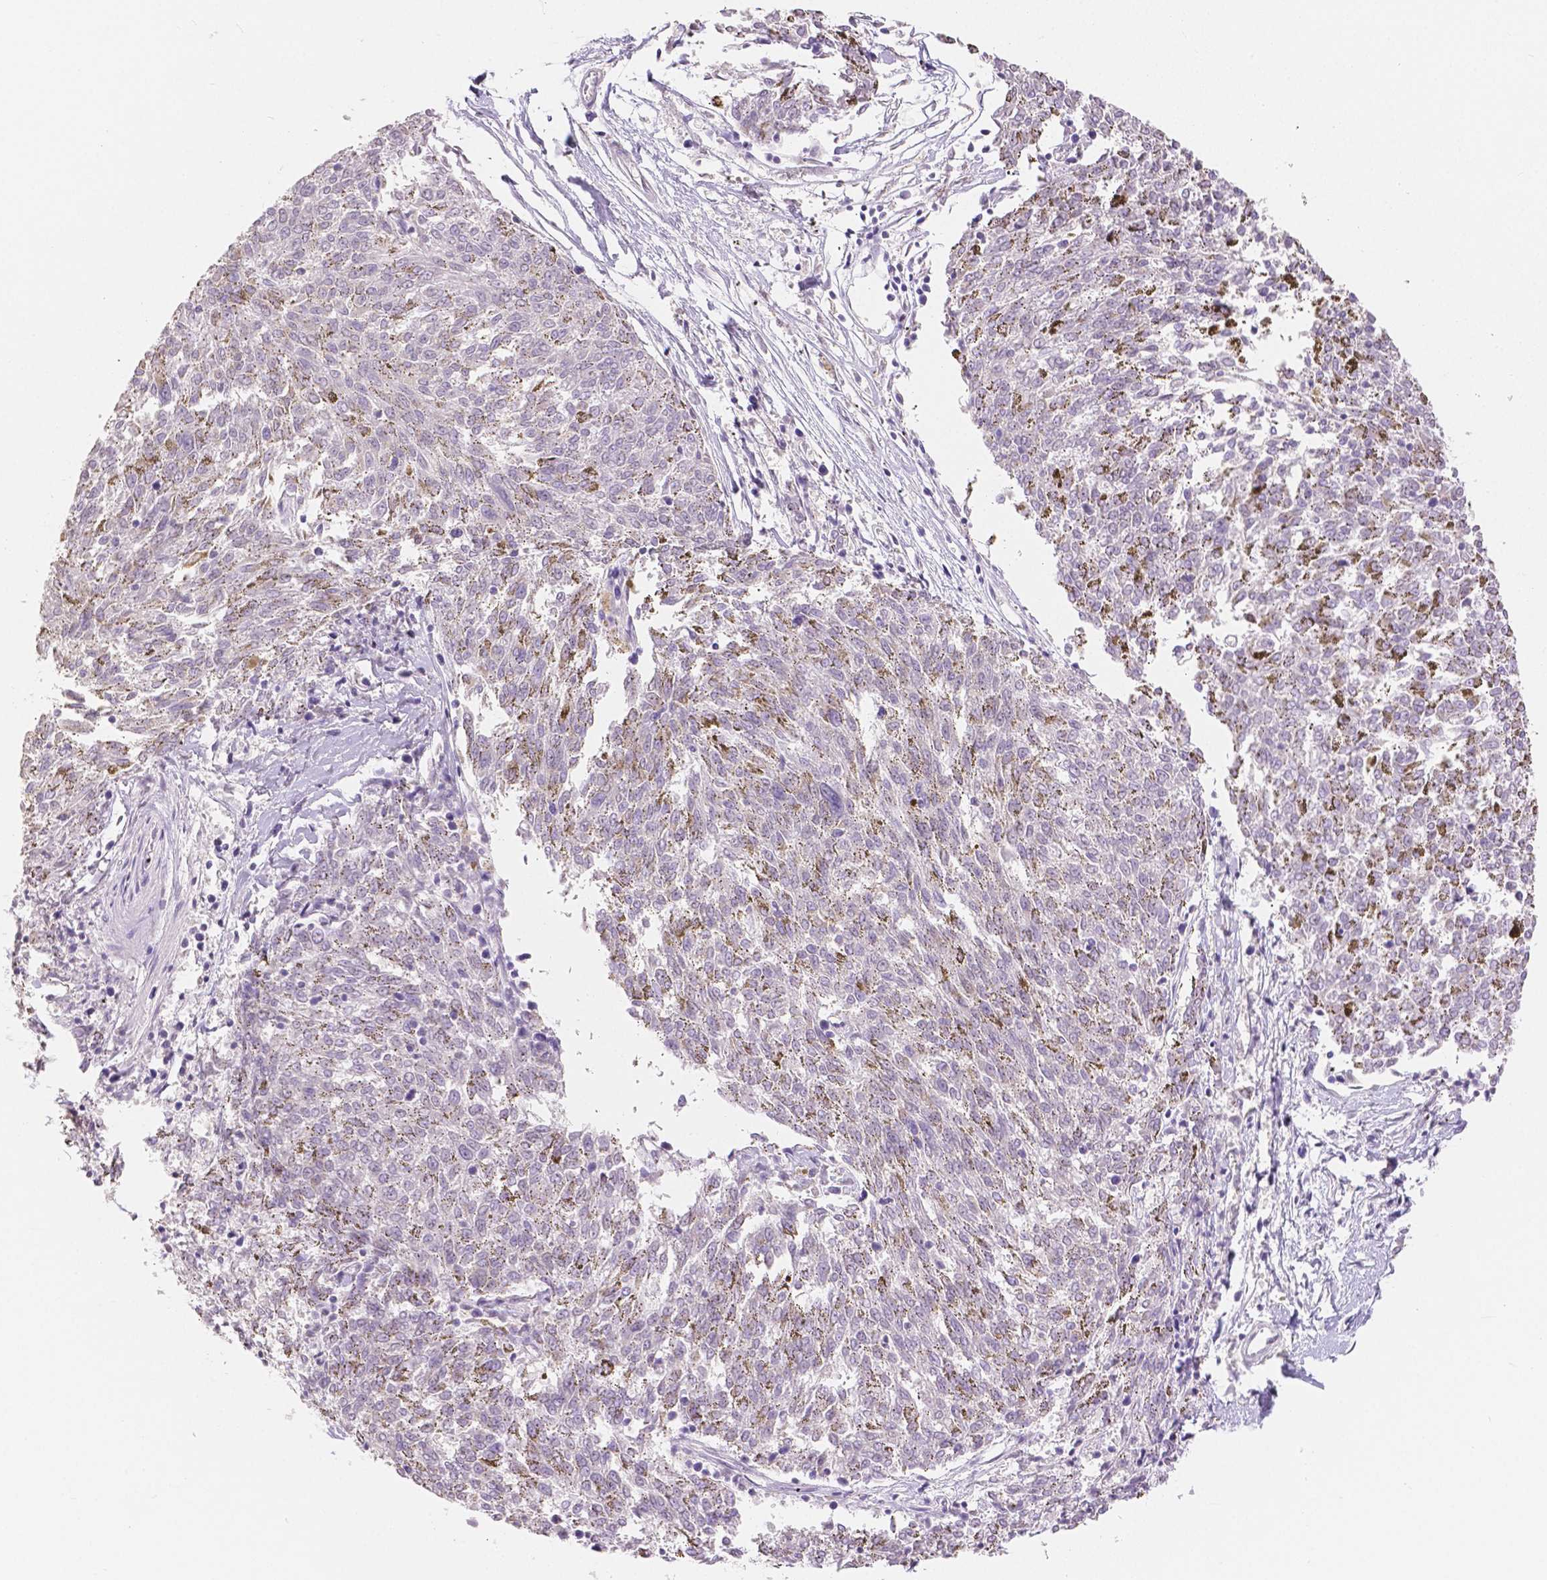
{"staining": {"intensity": "negative", "quantity": "none", "location": "none"}, "tissue": "melanoma", "cell_type": "Tumor cells", "image_type": "cancer", "snomed": [{"axis": "morphology", "description": "Malignant melanoma, NOS"}, {"axis": "topography", "description": "Skin"}], "caption": "DAB (3,3'-diaminobenzidine) immunohistochemical staining of human melanoma exhibits no significant staining in tumor cells.", "gene": "OCLN", "patient": {"sex": "female", "age": 72}}